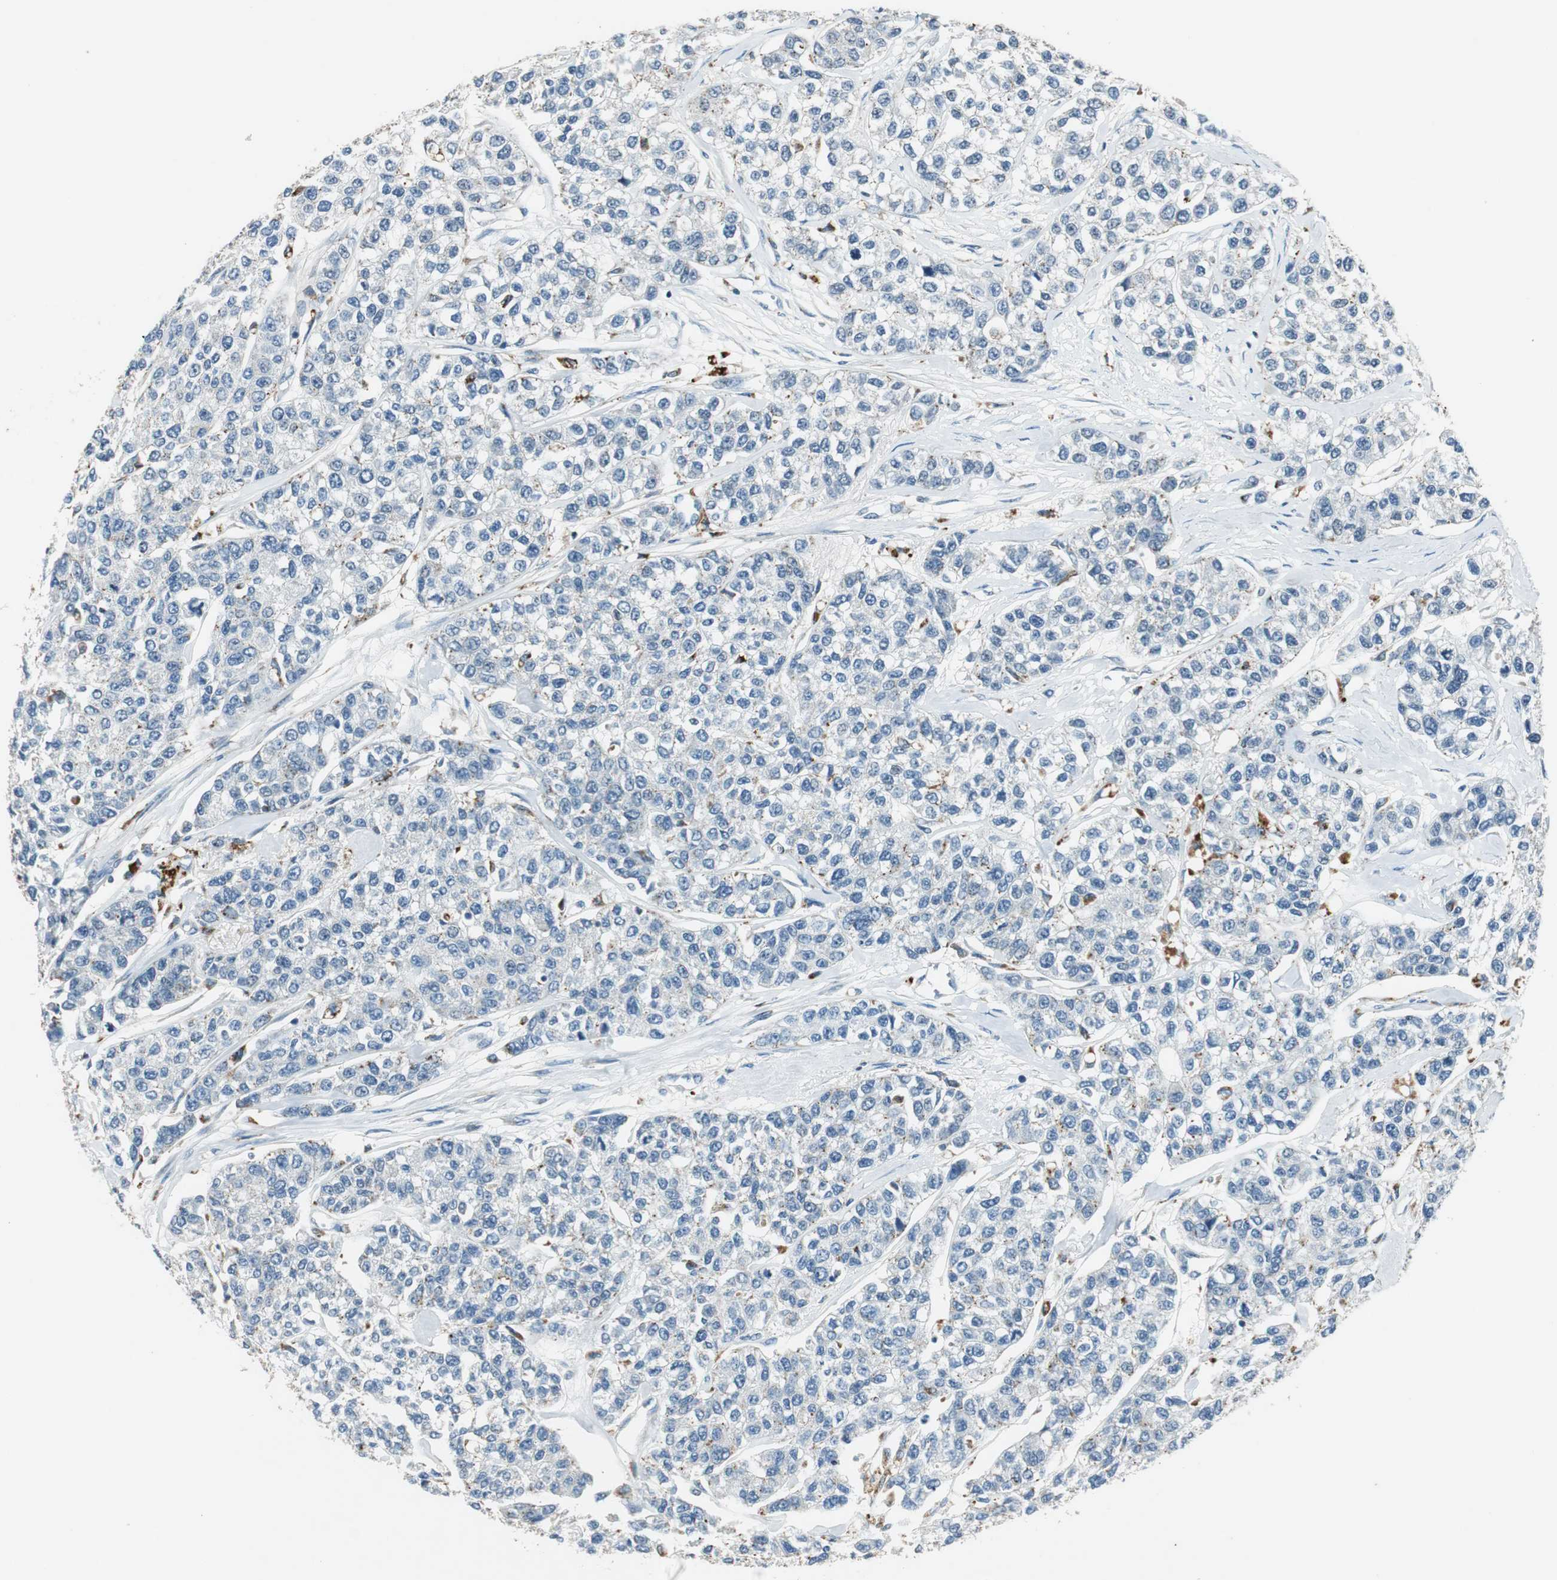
{"staining": {"intensity": "negative", "quantity": "none", "location": "none"}, "tissue": "breast cancer", "cell_type": "Tumor cells", "image_type": "cancer", "snomed": [{"axis": "morphology", "description": "Duct carcinoma"}, {"axis": "topography", "description": "Breast"}], "caption": "Infiltrating ductal carcinoma (breast) stained for a protein using immunohistochemistry demonstrates no staining tumor cells.", "gene": "NCK1", "patient": {"sex": "female", "age": 51}}